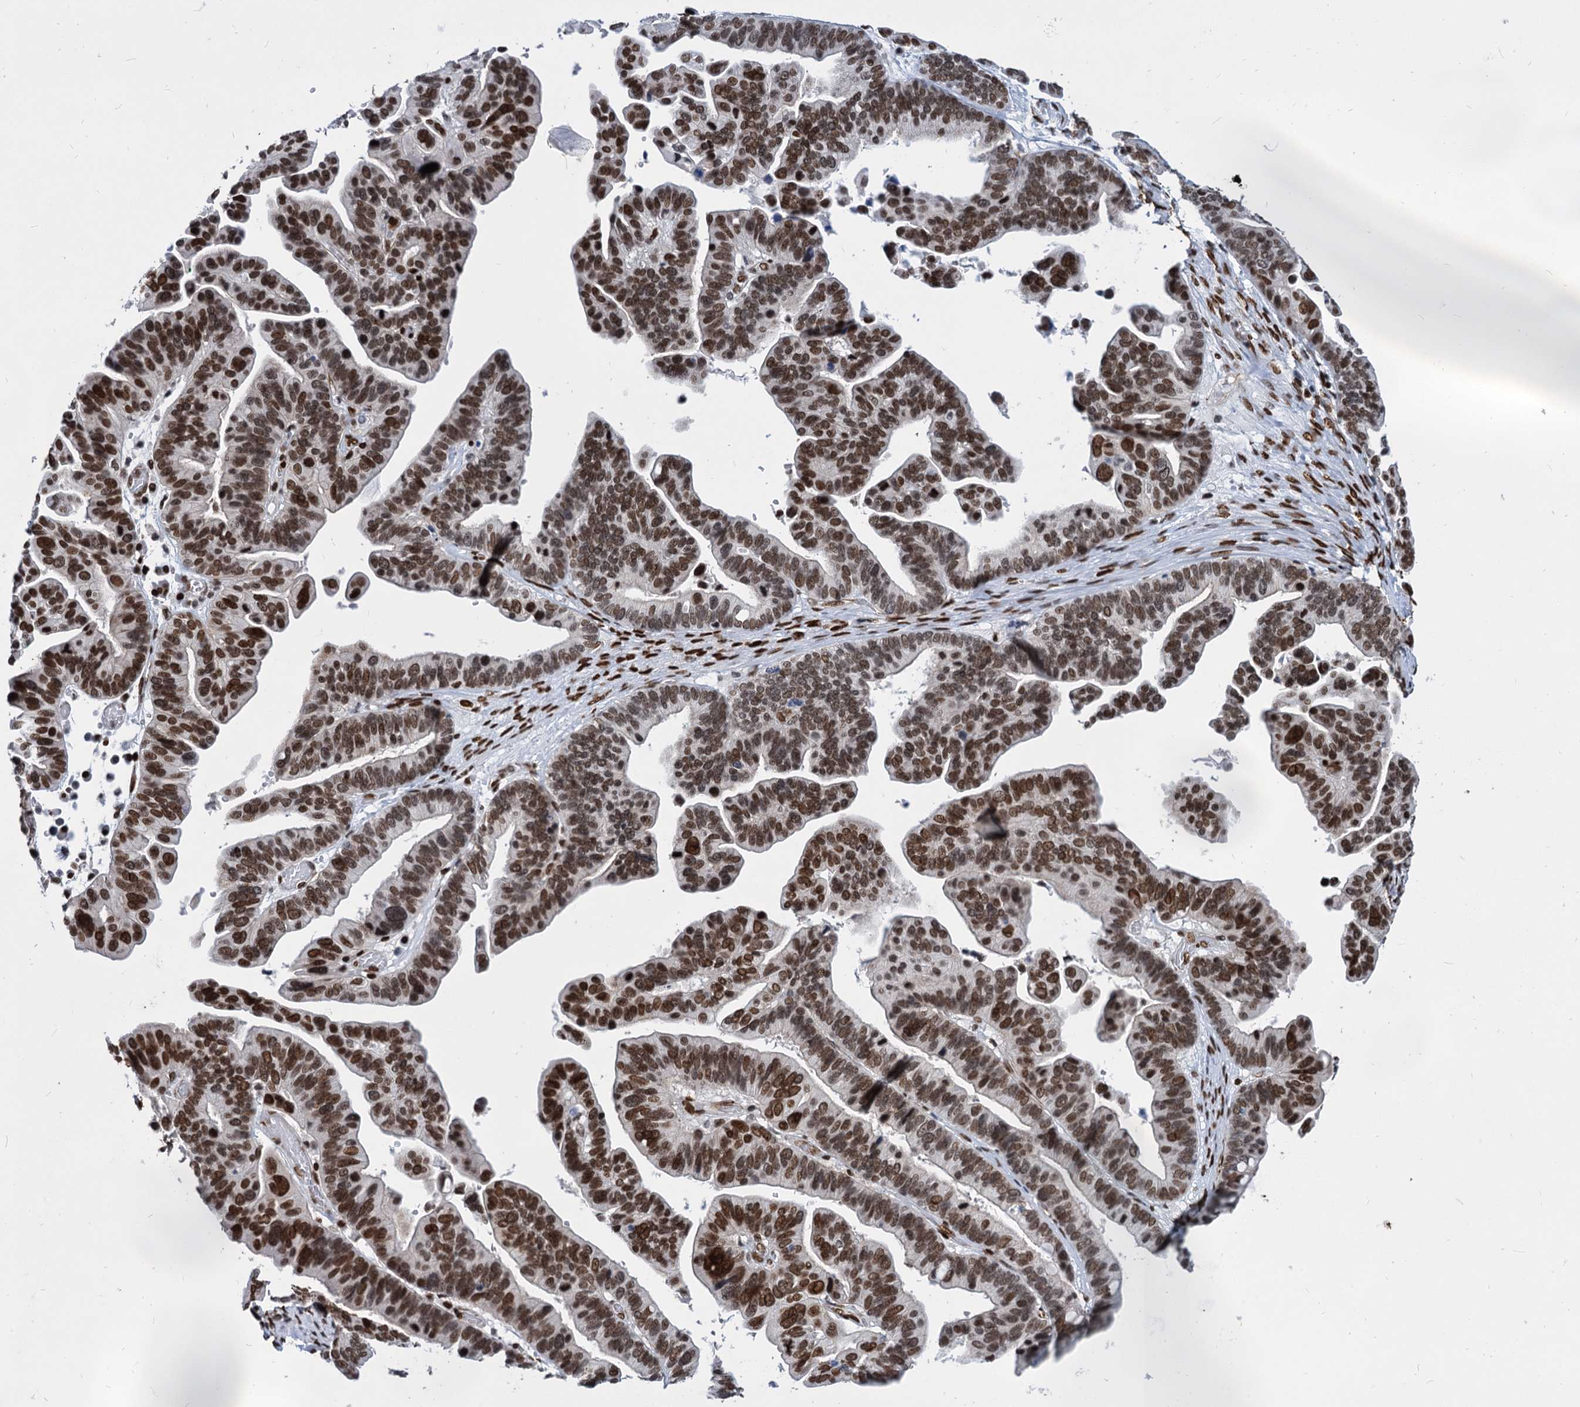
{"staining": {"intensity": "strong", "quantity": ">75%", "location": "nuclear"}, "tissue": "ovarian cancer", "cell_type": "Tumor cells", "image_type": "cancer", "snomed": [{"axis": "morphology", "description": "Cystadenocarcinoma, serous, NOS"}, {"axis": "topography", "description": "Ovary"}], "caption": "Immunohistochemistry (IHC) of serous cystadenocarcinoma (ovarian) displays high levels of strong nuclear positivity in approximately >75% of tumor cells.", "gene": "MECP2", "patient": {"sex": "female", "age": 56}}